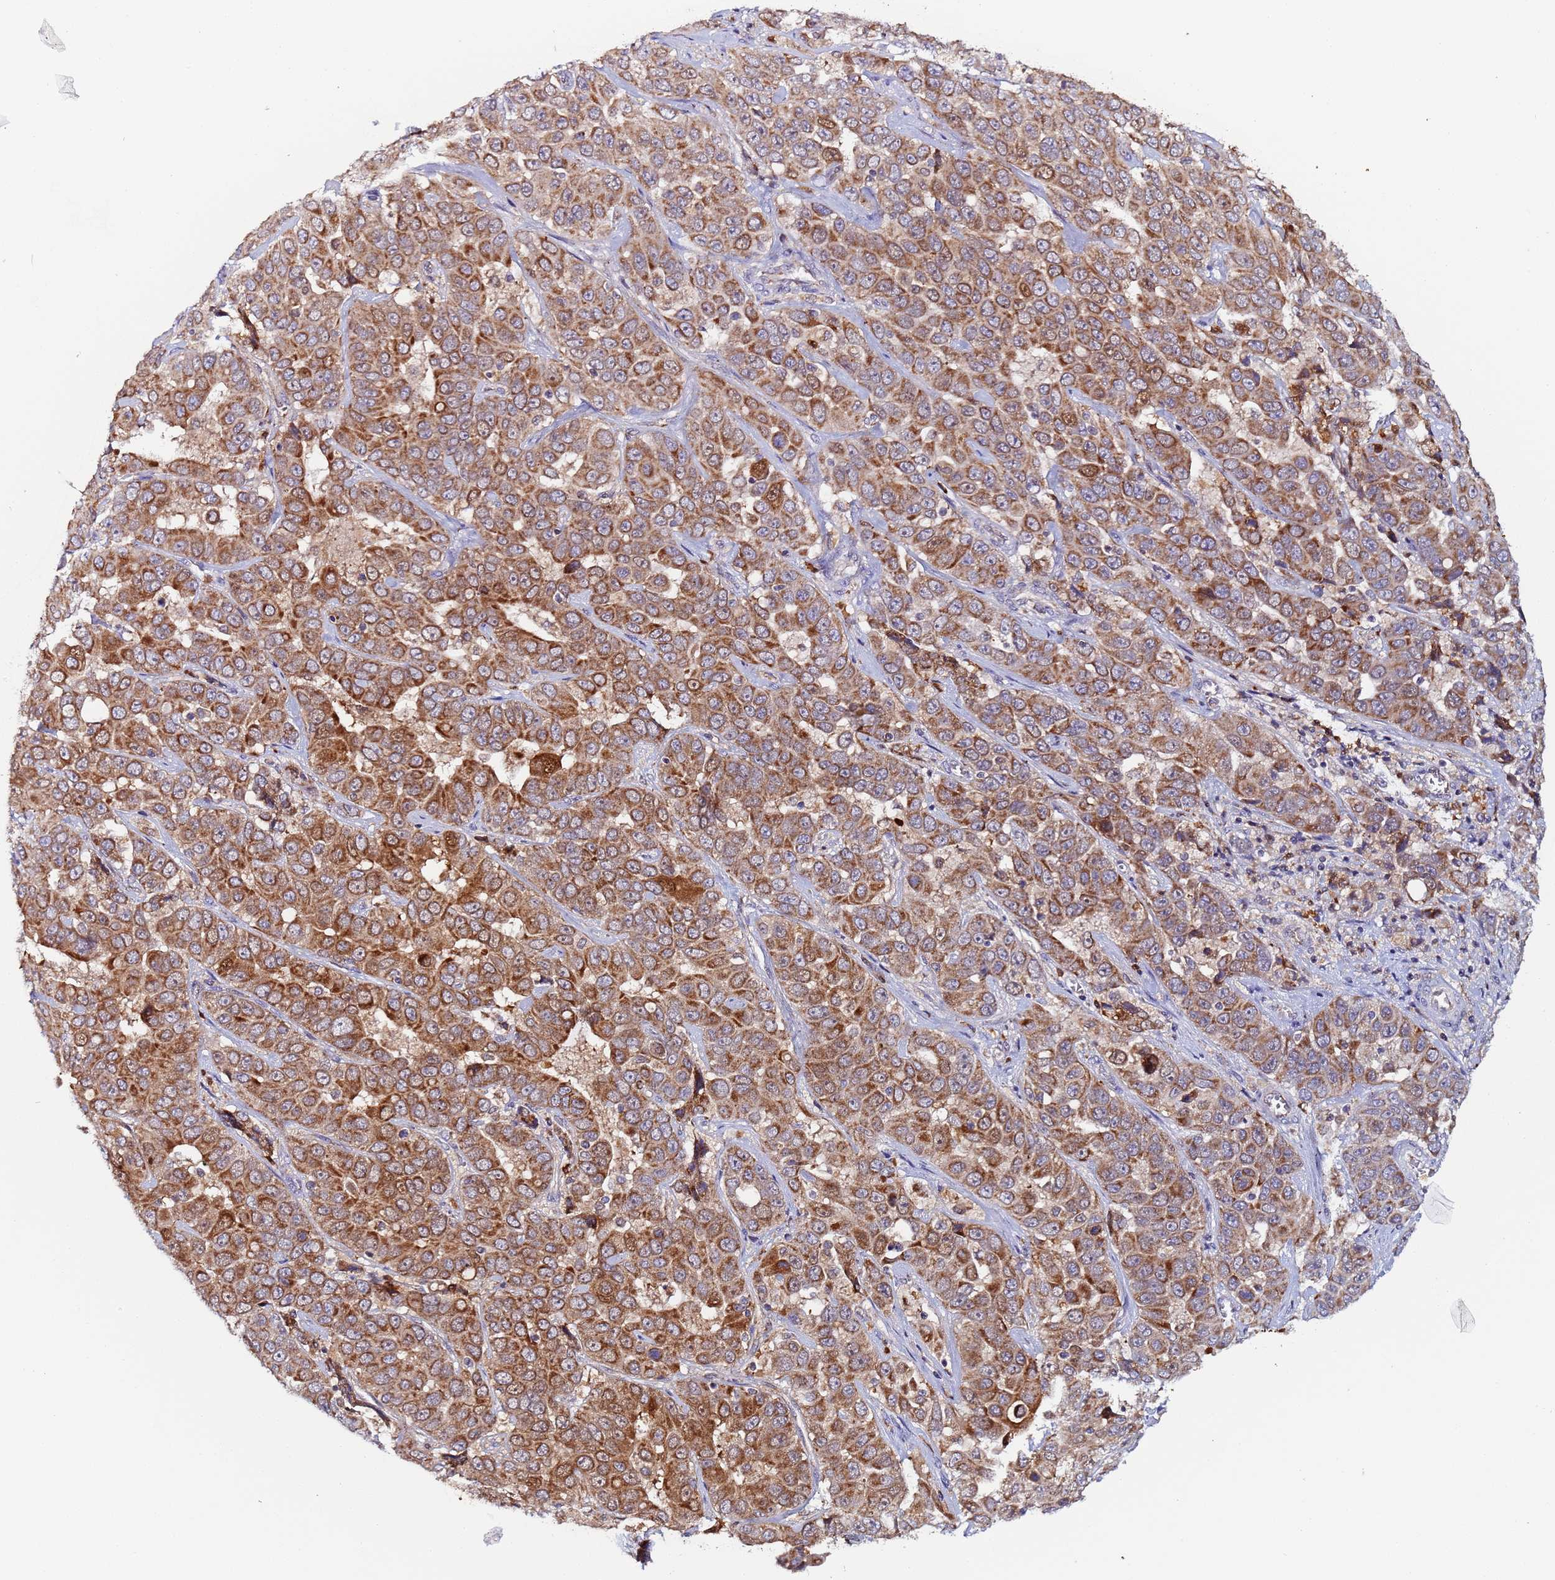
{"staining": {"intensity": "moderate", "quantity": ">75%", "location": "cytoplasmic/membranous"}, "tissue": "liver cancer", "cell_type": "Tumor cells", "image_type": "cancer", "snomed": [{"axis": "morphology", "description": "Cholangiocarcinoma"}, {"axis": "topography", "description": "Liver"}], "caption": "This micrograph shows immunohistochemistry staining of human liver cancer (cholangiocarcinoma), with medium moderate cytoplasmic/membranous positivity in approximately >75% of tumor cells.", "gene": "CCDC127", "patient": {"sex": "female", "age": 52}}